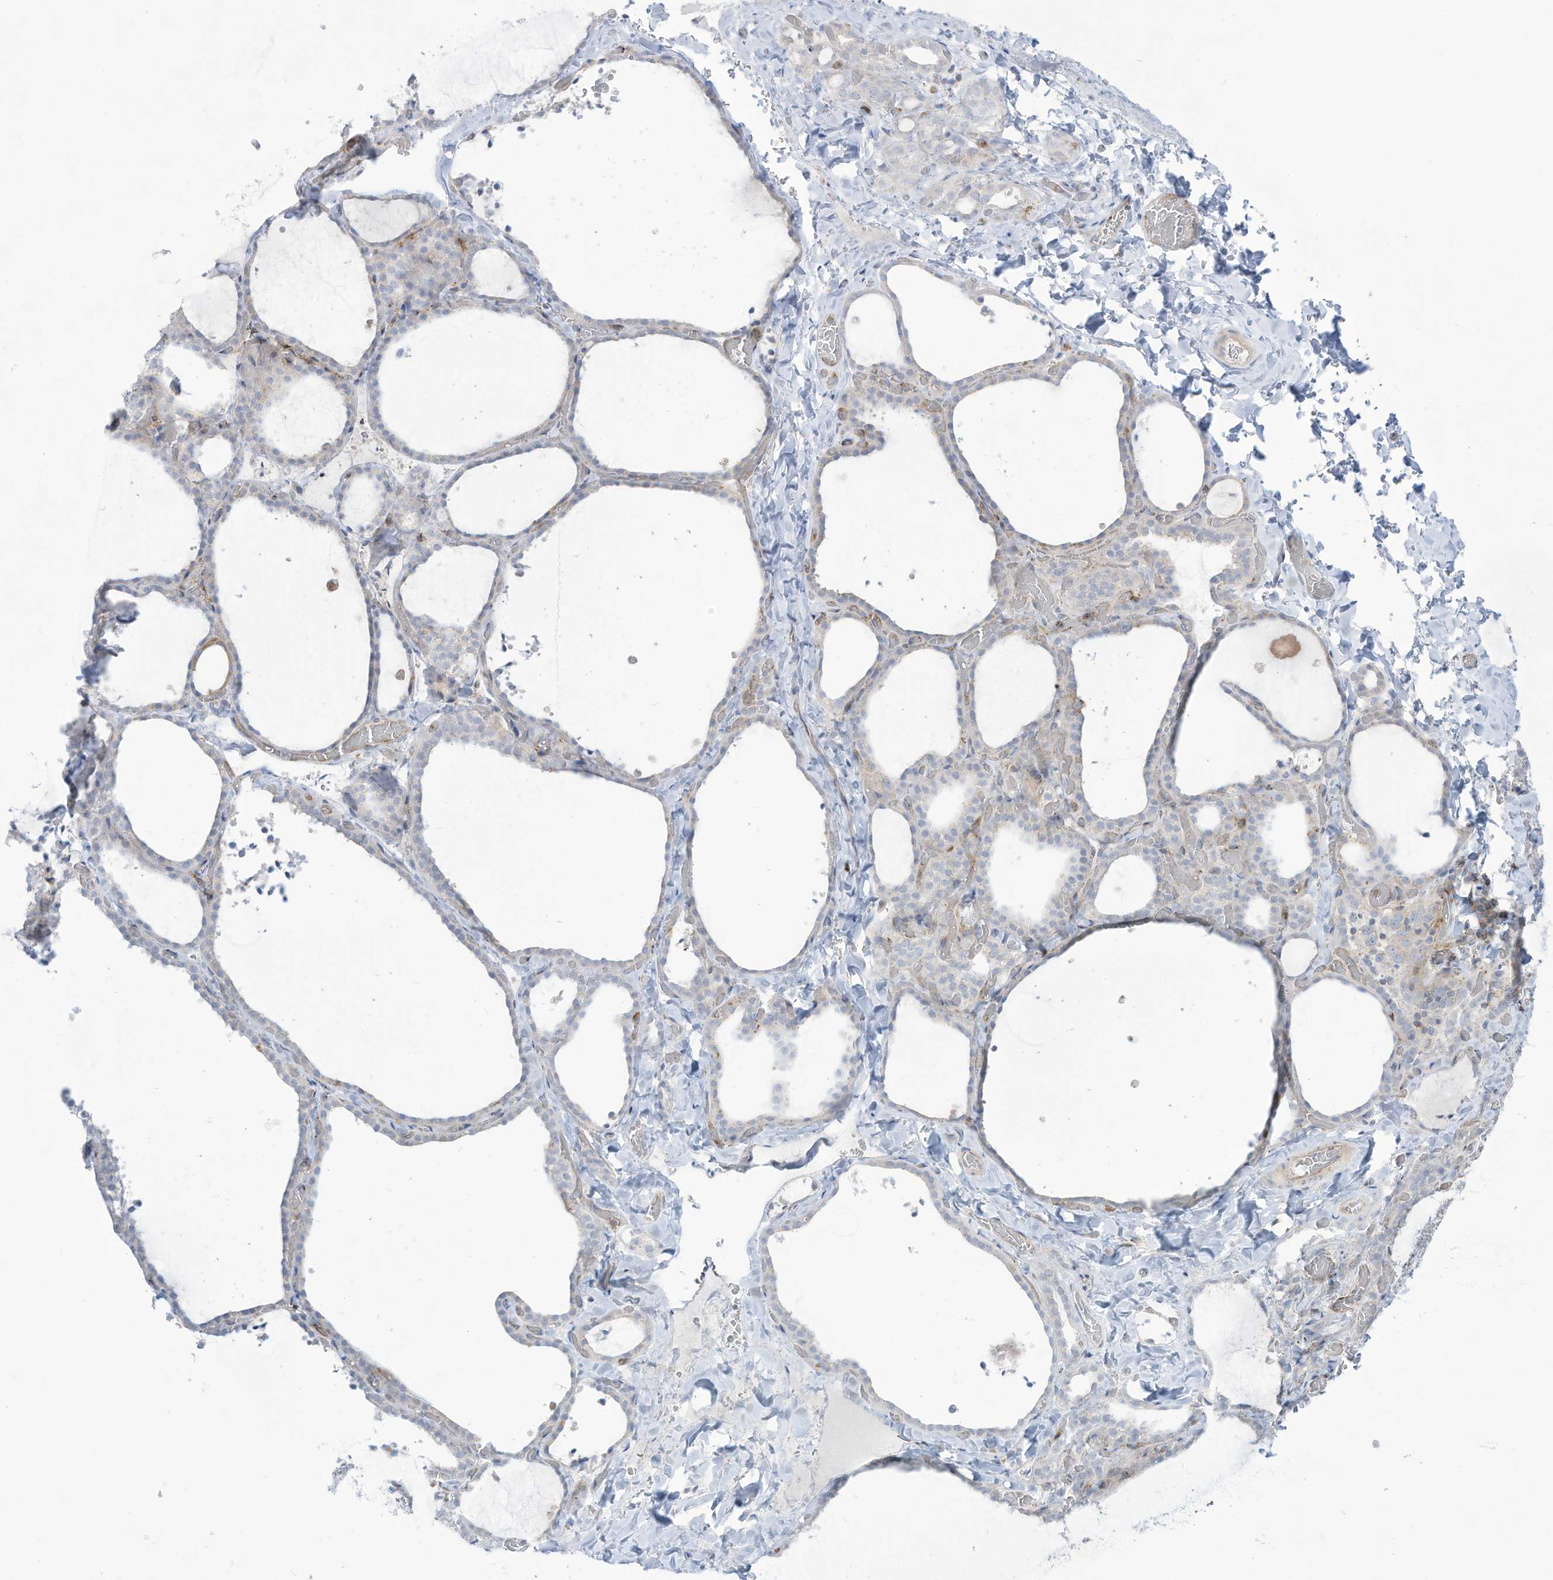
{"staining": {"intensity": "negative", "quantity": "none", "location": "none"}, "tissue": "thyroid gland", "cell_type": "Glandular cells", "image_type": "normal", "snomed": [{"axis": "morphology", "description": "Normal tissue, NOS"}, {"axis": "topography", "description": "Thyroid gland"}], "caption": "Immunohistochemistry of benign human thyroid gland demonstrates no staining in glandular cells.", "gene": "THNSL2", "patient": {"sex": "female", "age": 22}}